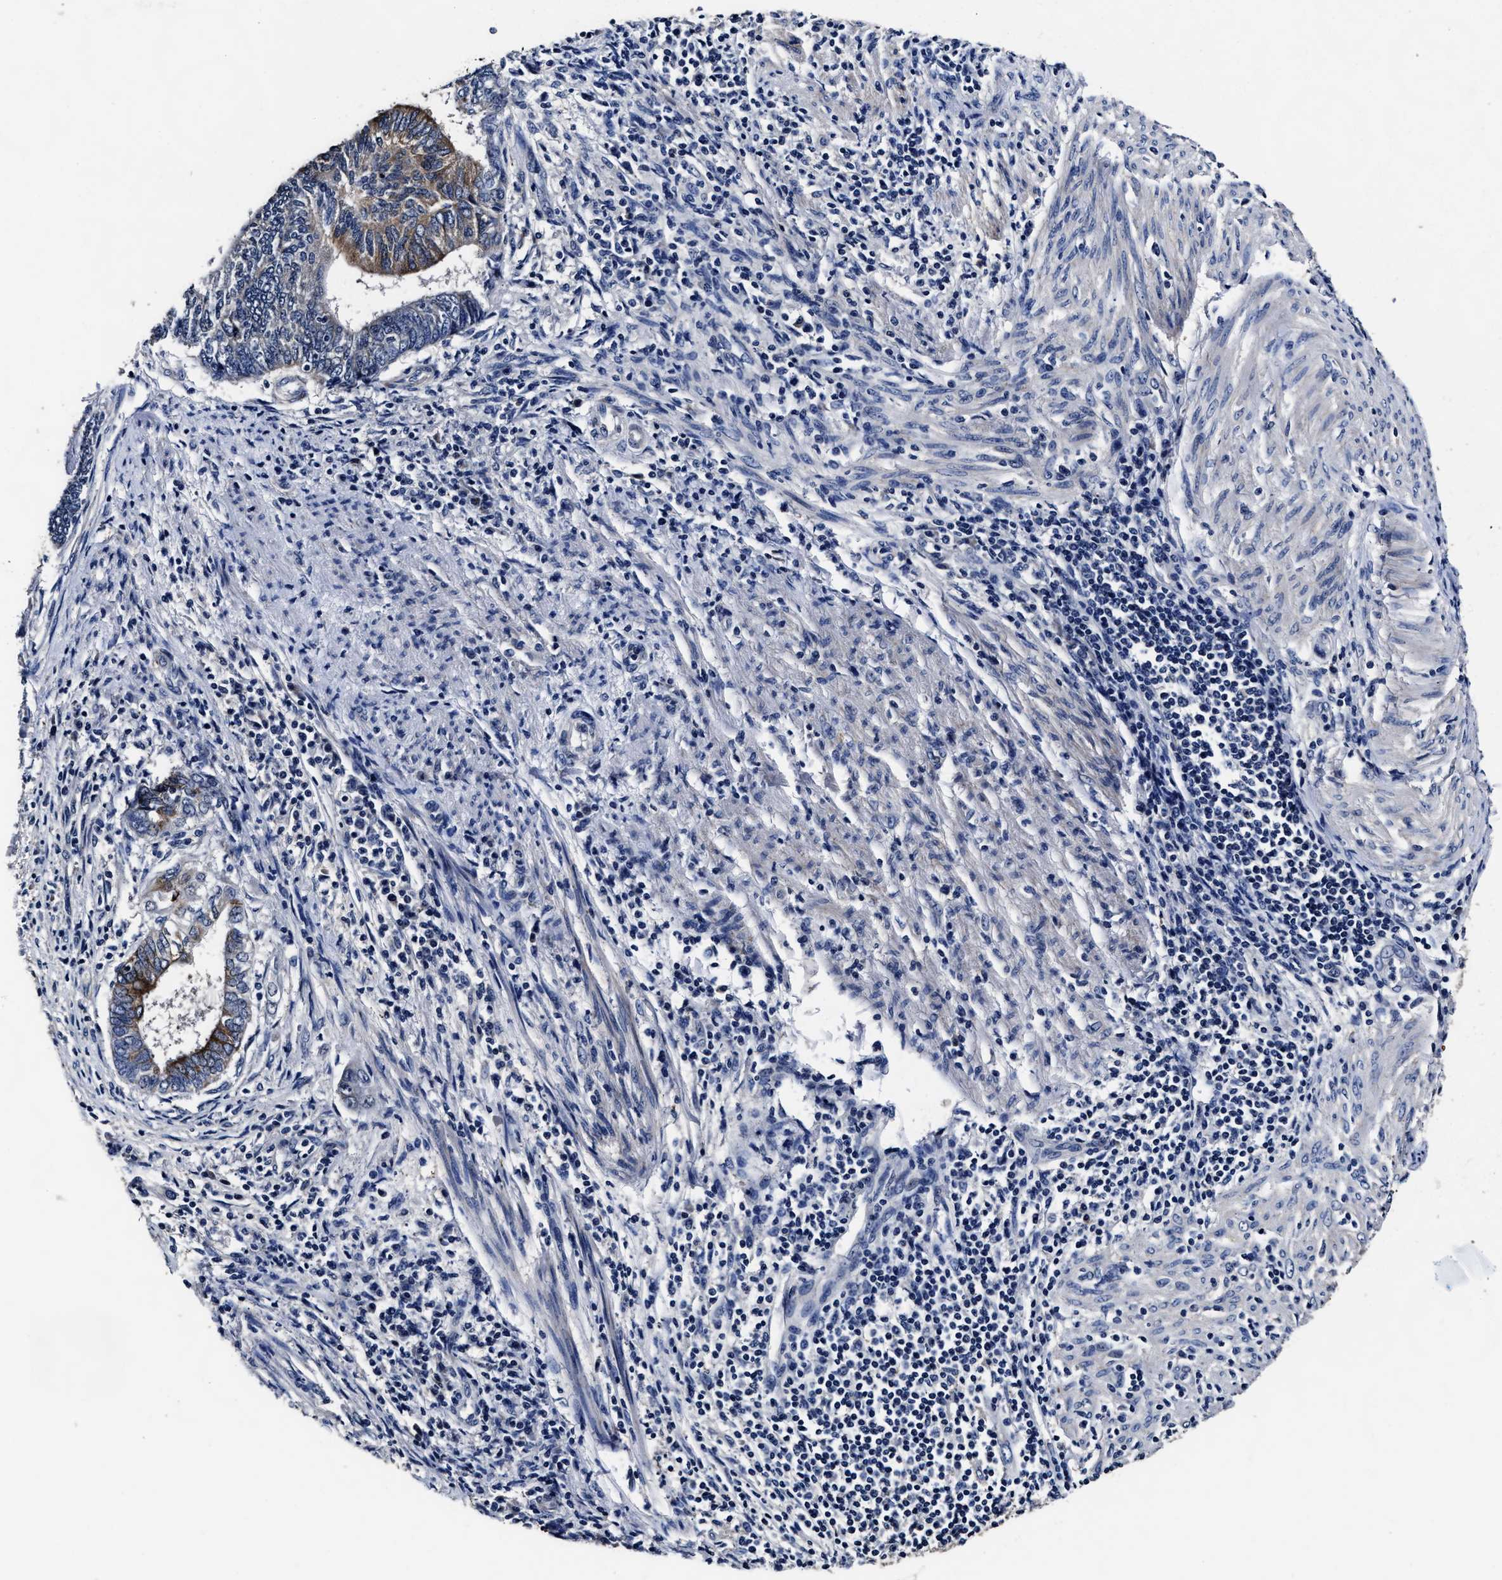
{"staining": {"intensity": "strong", "quantity": "25%-75%", "location": "cytoplasmic/membranous"}, "tissue": "endometrial cancer", "cell_type": "Tumor cells", "image_type": "cancer", "snomed": [{"axis": "morphology", "description": "Adenocarcinoma, NOS"}, {"axis": "topography", "description": "Uterus"}, {"axis": "topography", "description": "Endometrium"}], "caption": "Immunohistochemical staining of human adenocarcinoma (endometrial) shows high levels of strong cytoplasmic/membranous protein staining in about 25%-75% of tumor cells. (Brightfield microscopy of DAB IHC at high magnification).", "gene": "OLFML2A", "patient": {"sex": "female", "age": 70}}